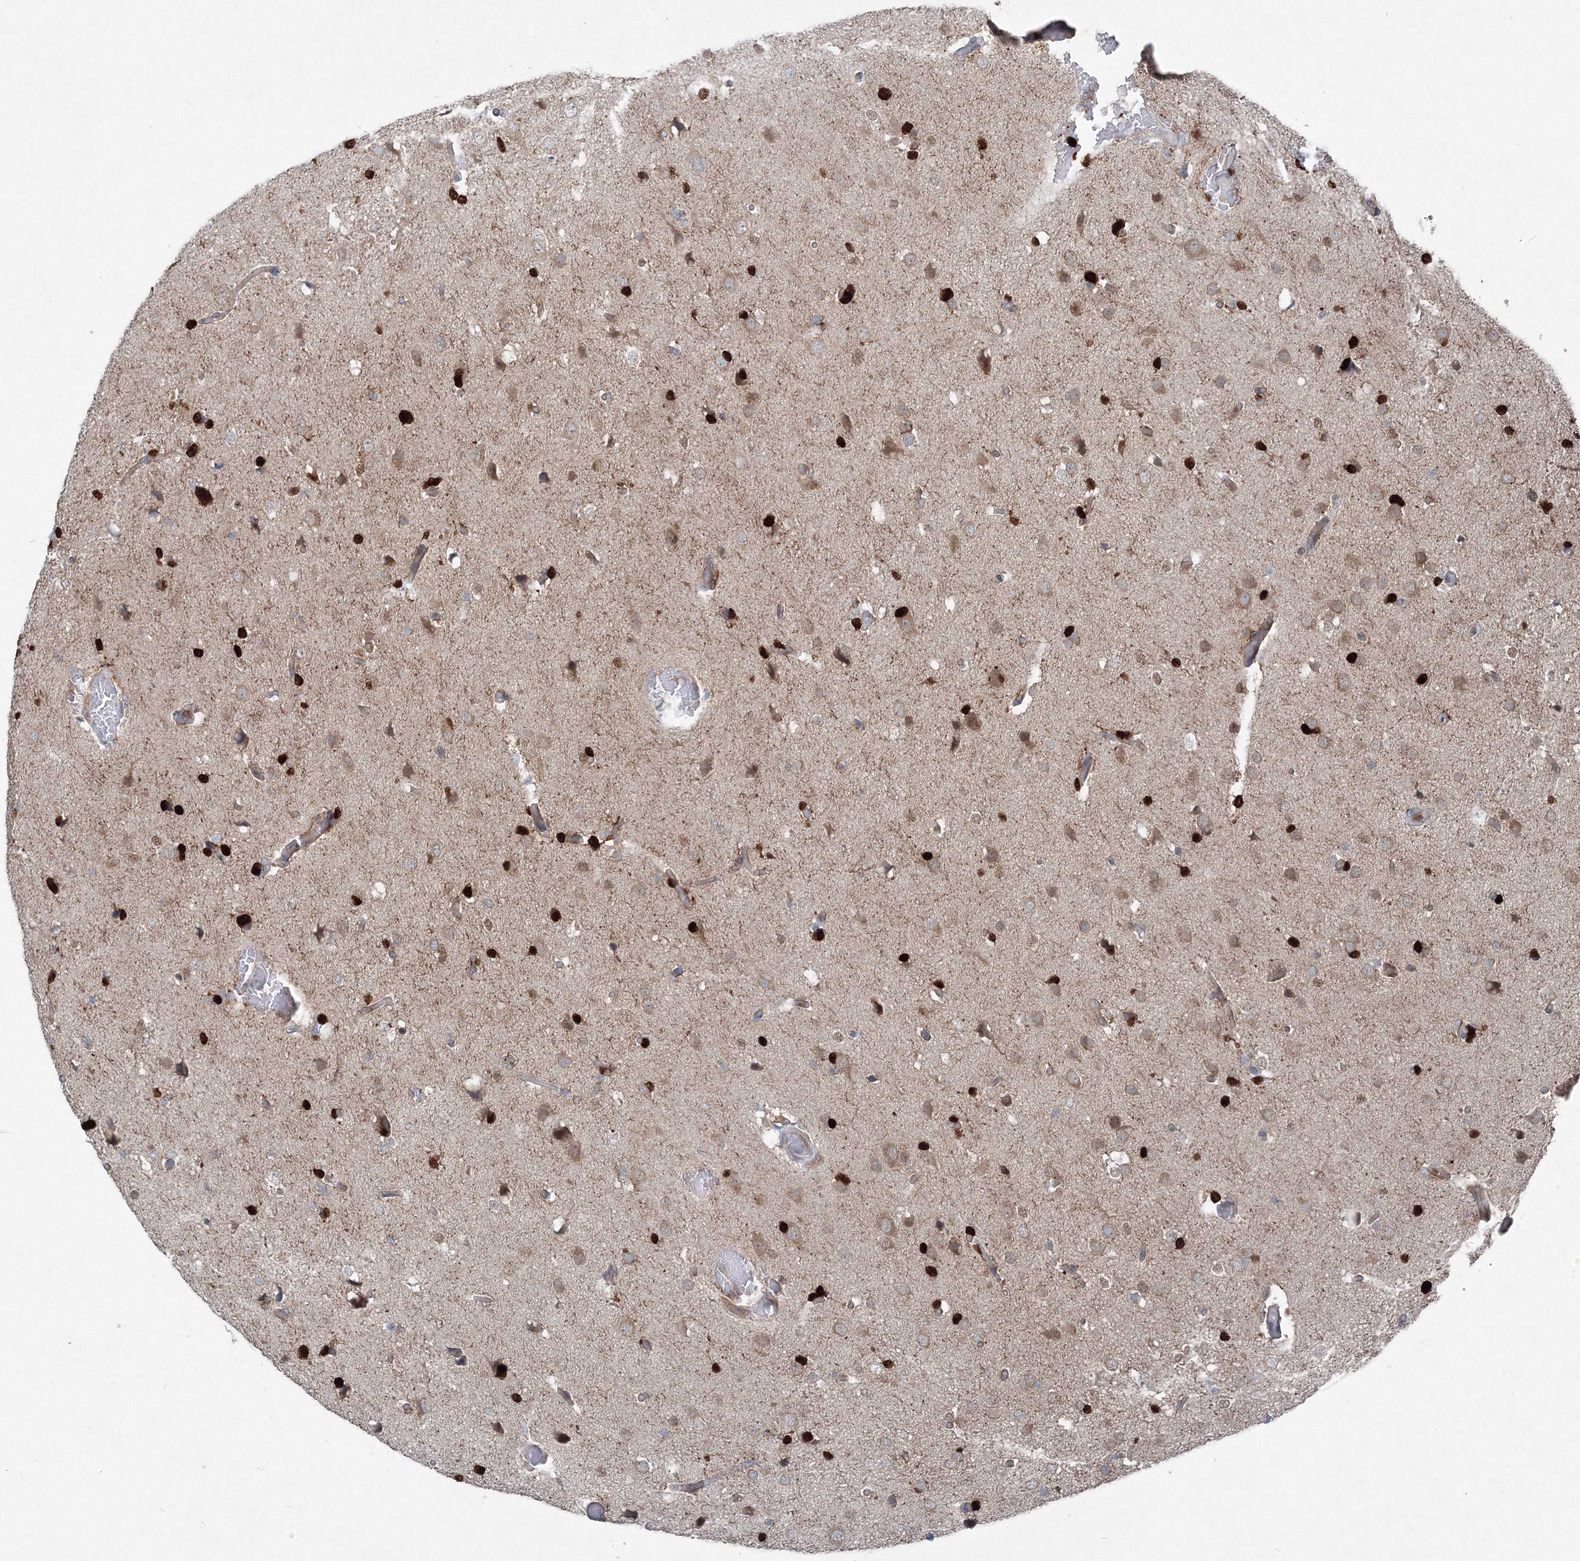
{"staining": {"intensity": "strong", "quantity": "25%-75%", "location": "cytoplasmic/membranous,nuclear"}, "tissue": "glioma", "cell_type": "Tumor cells", "image_type": "cancer", "snomed": [{"axis": "morphology", "description": "Glioma, malignant, High grade"}, {"axis": "topography", "description": "Cerebral cortex"}], "caption": "Glioma stained with immunohistochemistry exhibits strong cytoplasmic/membranous and nuclear positivity in about 25%-75% of tumor cells.", "gene": "TPRKB", "patient": {"sex": "female", "age": 36}}